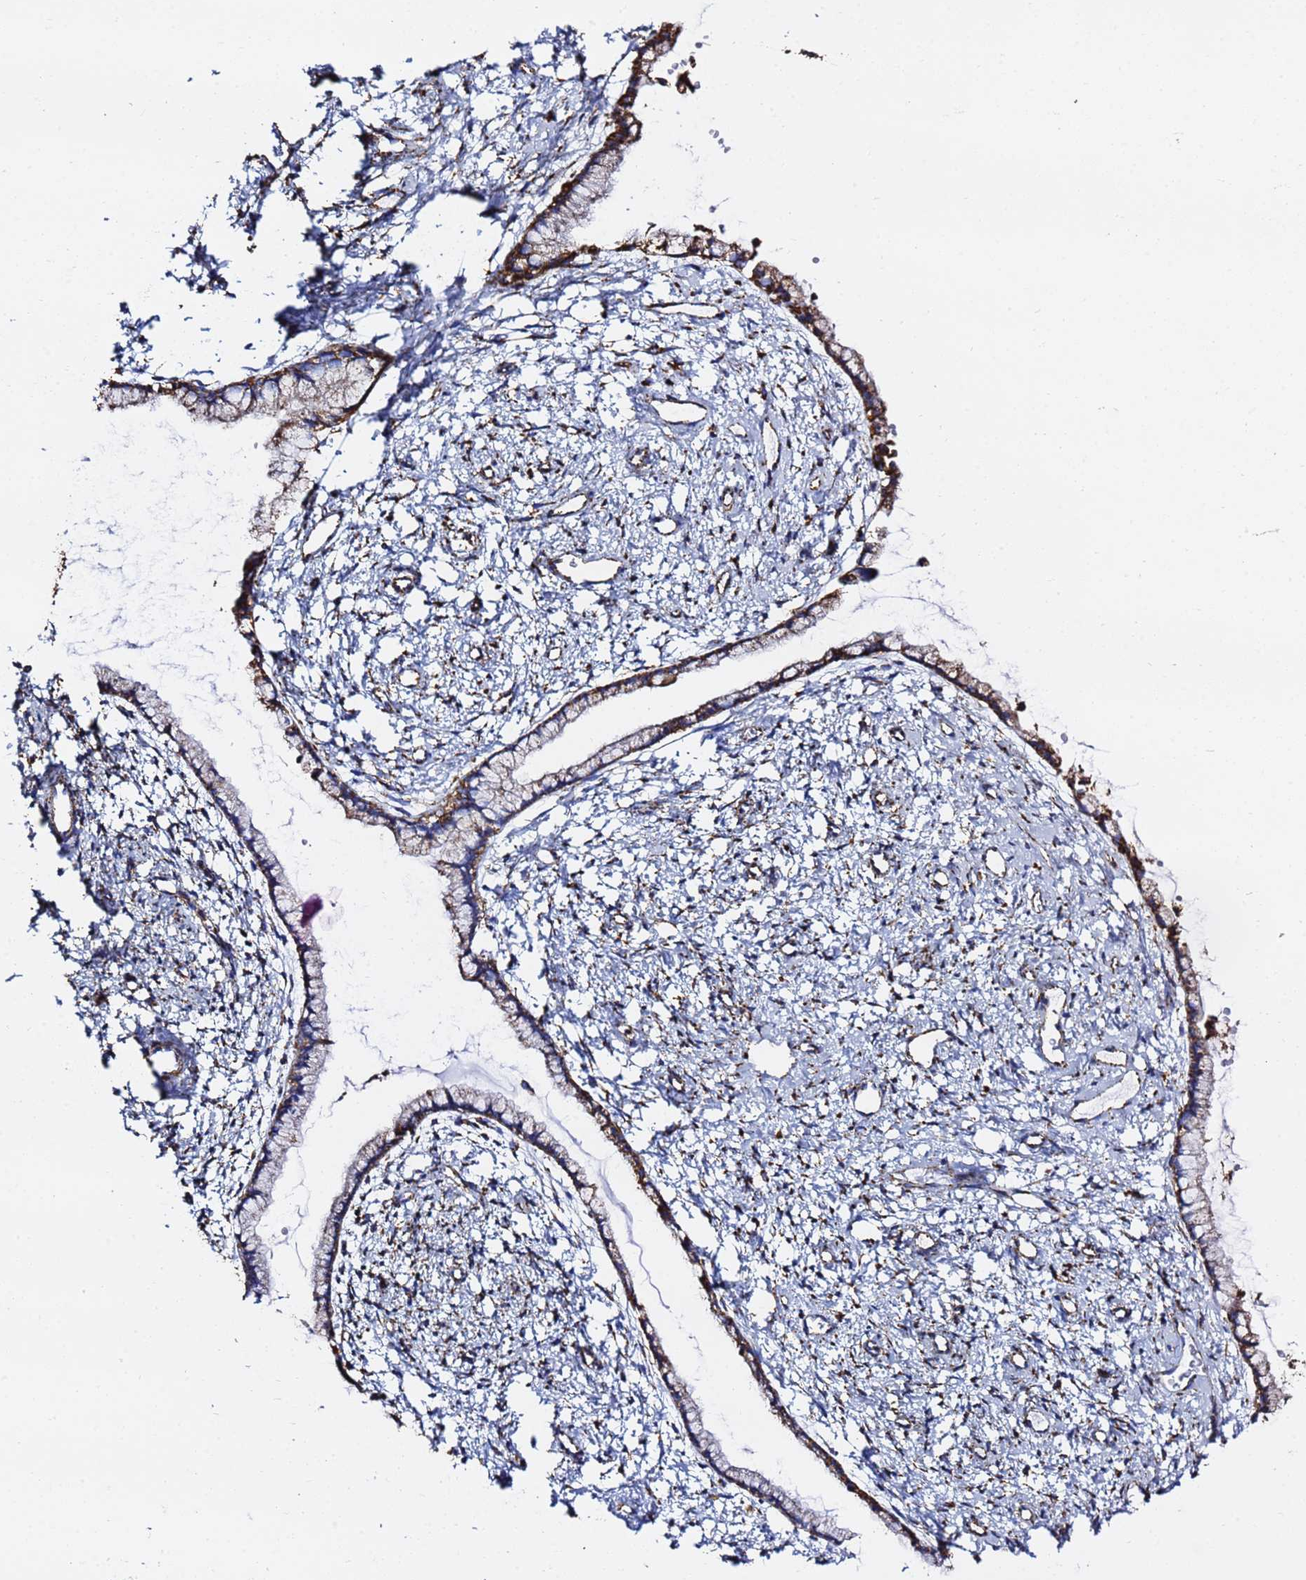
{"staining": {"intensity": "strong", "quantity": ">75%", "location": "cytoplasmic/membranous"}, "tissue": "cervix", "cell_type": "Glandular cells", "image_type": "normal", "snomed": [{"axis": "morphology", "description": "Normal tissue, NOS"}, {"axis": "topography", "description": "Cervix"}], "caption": "Immunohistochemical staining of benign human cervix displays strong cytoplasmic/membranous protein staining in approximately >75% of glandular cells.", "gene": "PHB2", "patient": {"sex": "female", "age": 57}}